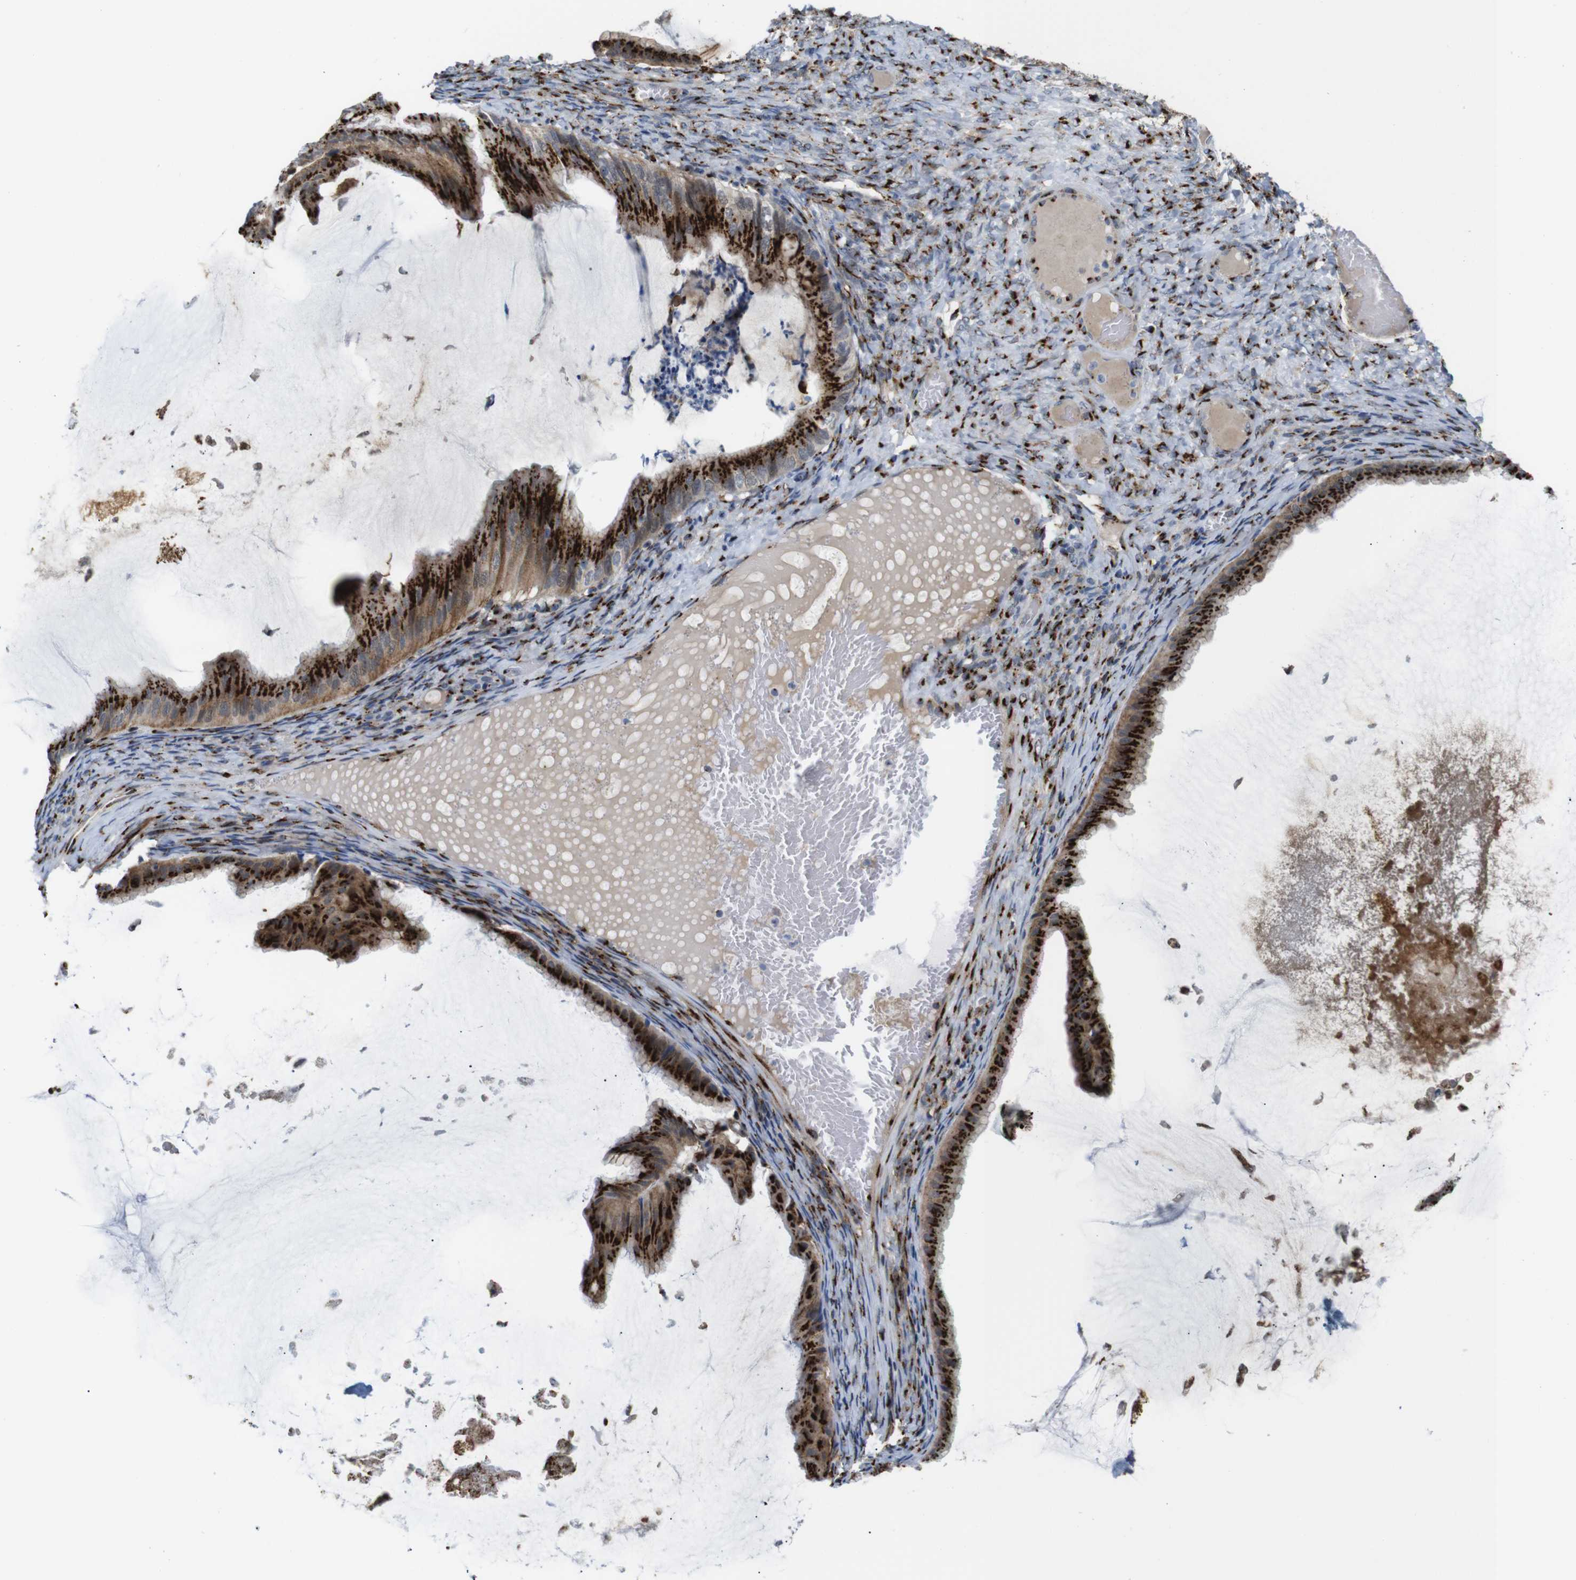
{"staining": {"intensity": "strong", "quantity": ">75%", "location": "cytoplasmic/membranous"}, "tissue": "ovarian cancer", "cell_type": "Tumor cells", "image_type": "cancer", "snomed": [{"axis": "morphology", "description": "Cystadenocarcinoma, mucinous, NOS"}, {"axis": "topography", "description": "Ovary"}], "caption": "The image displays immunohistochemical staining of ovarian mucinous cystadenocarcinoma. There is strong cytoplasmic/membranous staining is present in about >75% of tumor cells.", "gene": "TGOLN2", "patient": {"sex": "female", "age": 61}}